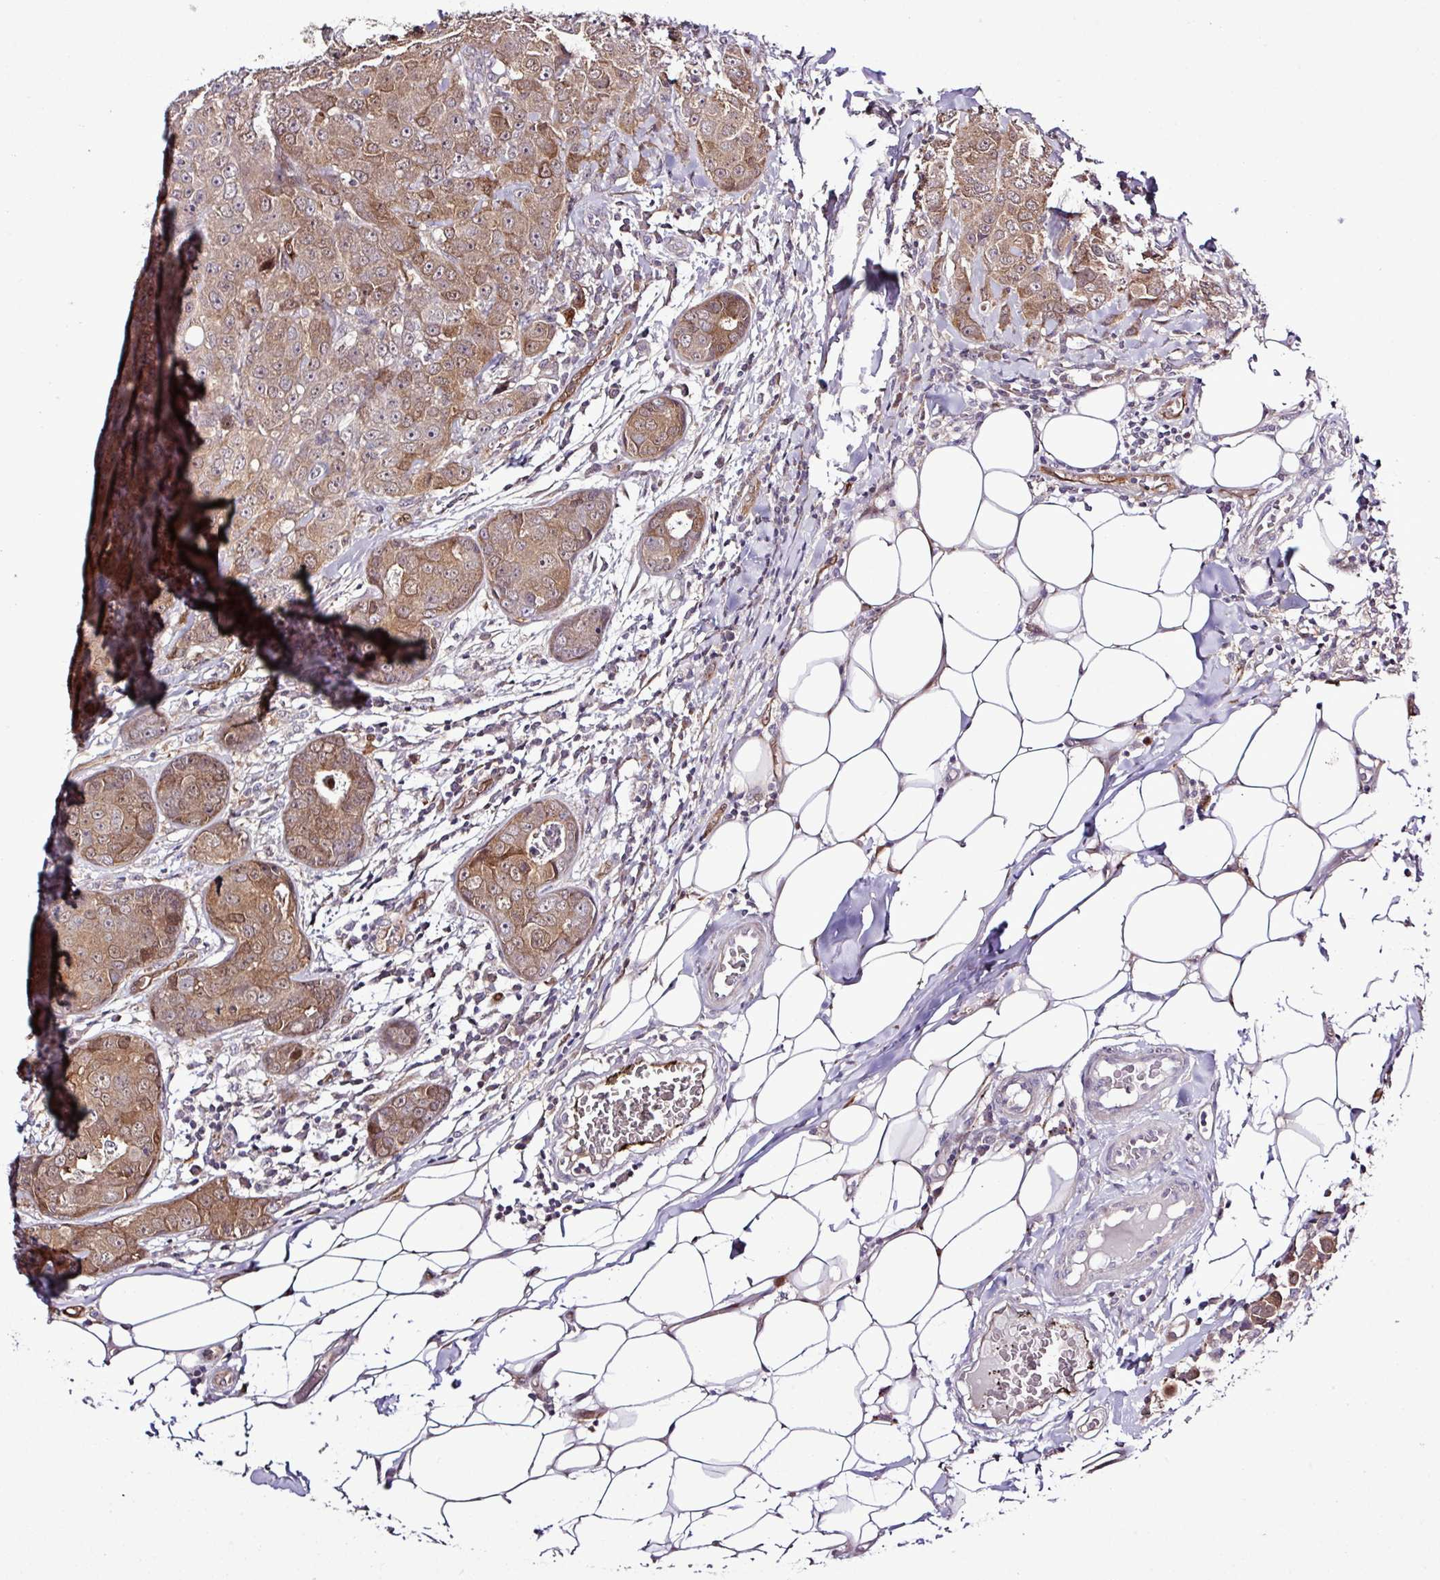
{"staining": {"intensity": "moderate", "quantity": ">75%", "location": "cytoplasmic/membranous,nuclear"}, "tissue": "breast cancer", "cell_type": "Tumor cells", "image_type": "cancer", "snomed": [{"axis": "morphology", "description": "Duct carcinoma"}, {"axis": "topography", "description": "Breast"}], "caption": "Immunohistochemical staining of human intraductal carcinoma (breast) displays moderate cytoplasmic/membranous and nuclear protein positivity in about >75% of tumor cells.", "gene": "CARHSP1", "patient": {"sex": "female", "age": 43}}